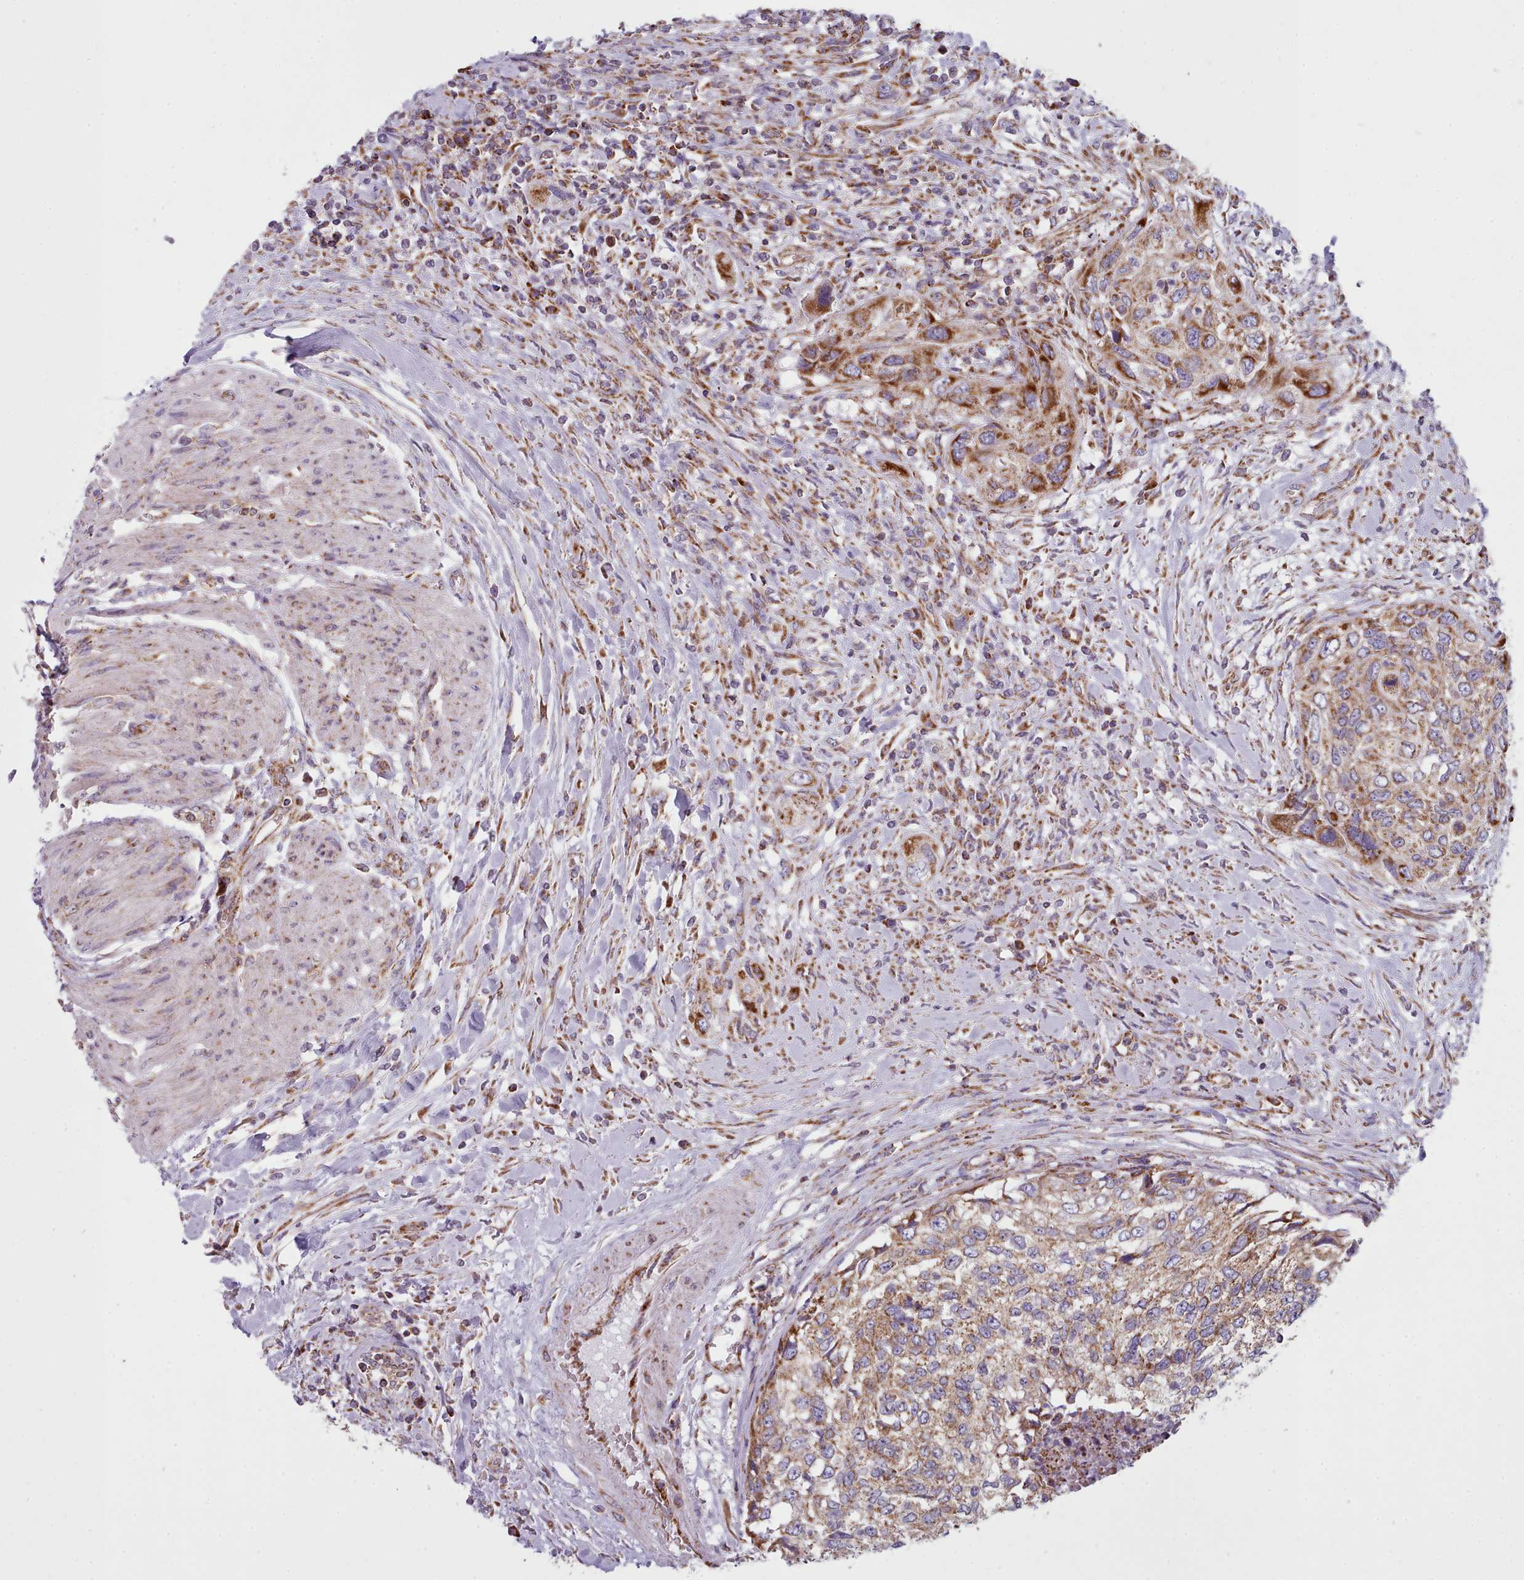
{"staining": {"intensity": "moderate", "quantity": ">75%", "location": "cytoplasmic/membranous"}, "tissue": "urothelial cancer", "cell_type": "Tumor cells", "image_type": "cancer", "snomed": [{"axis": "morphology", "description": "Urothelial carcinoma, High grade"}, {"axis": "topography", "description": "Urinary bladder"}], "caption": "The micrograph exhibits a brown stain indicating the presence of a protein in the cytoplasmic/membranous of tumor cells in urothelial cancer. (Brightfield microscopy of DAB IHC at high magnification).", "gene": "SRP54", "patient": {"sex": "female", "age": 60}}